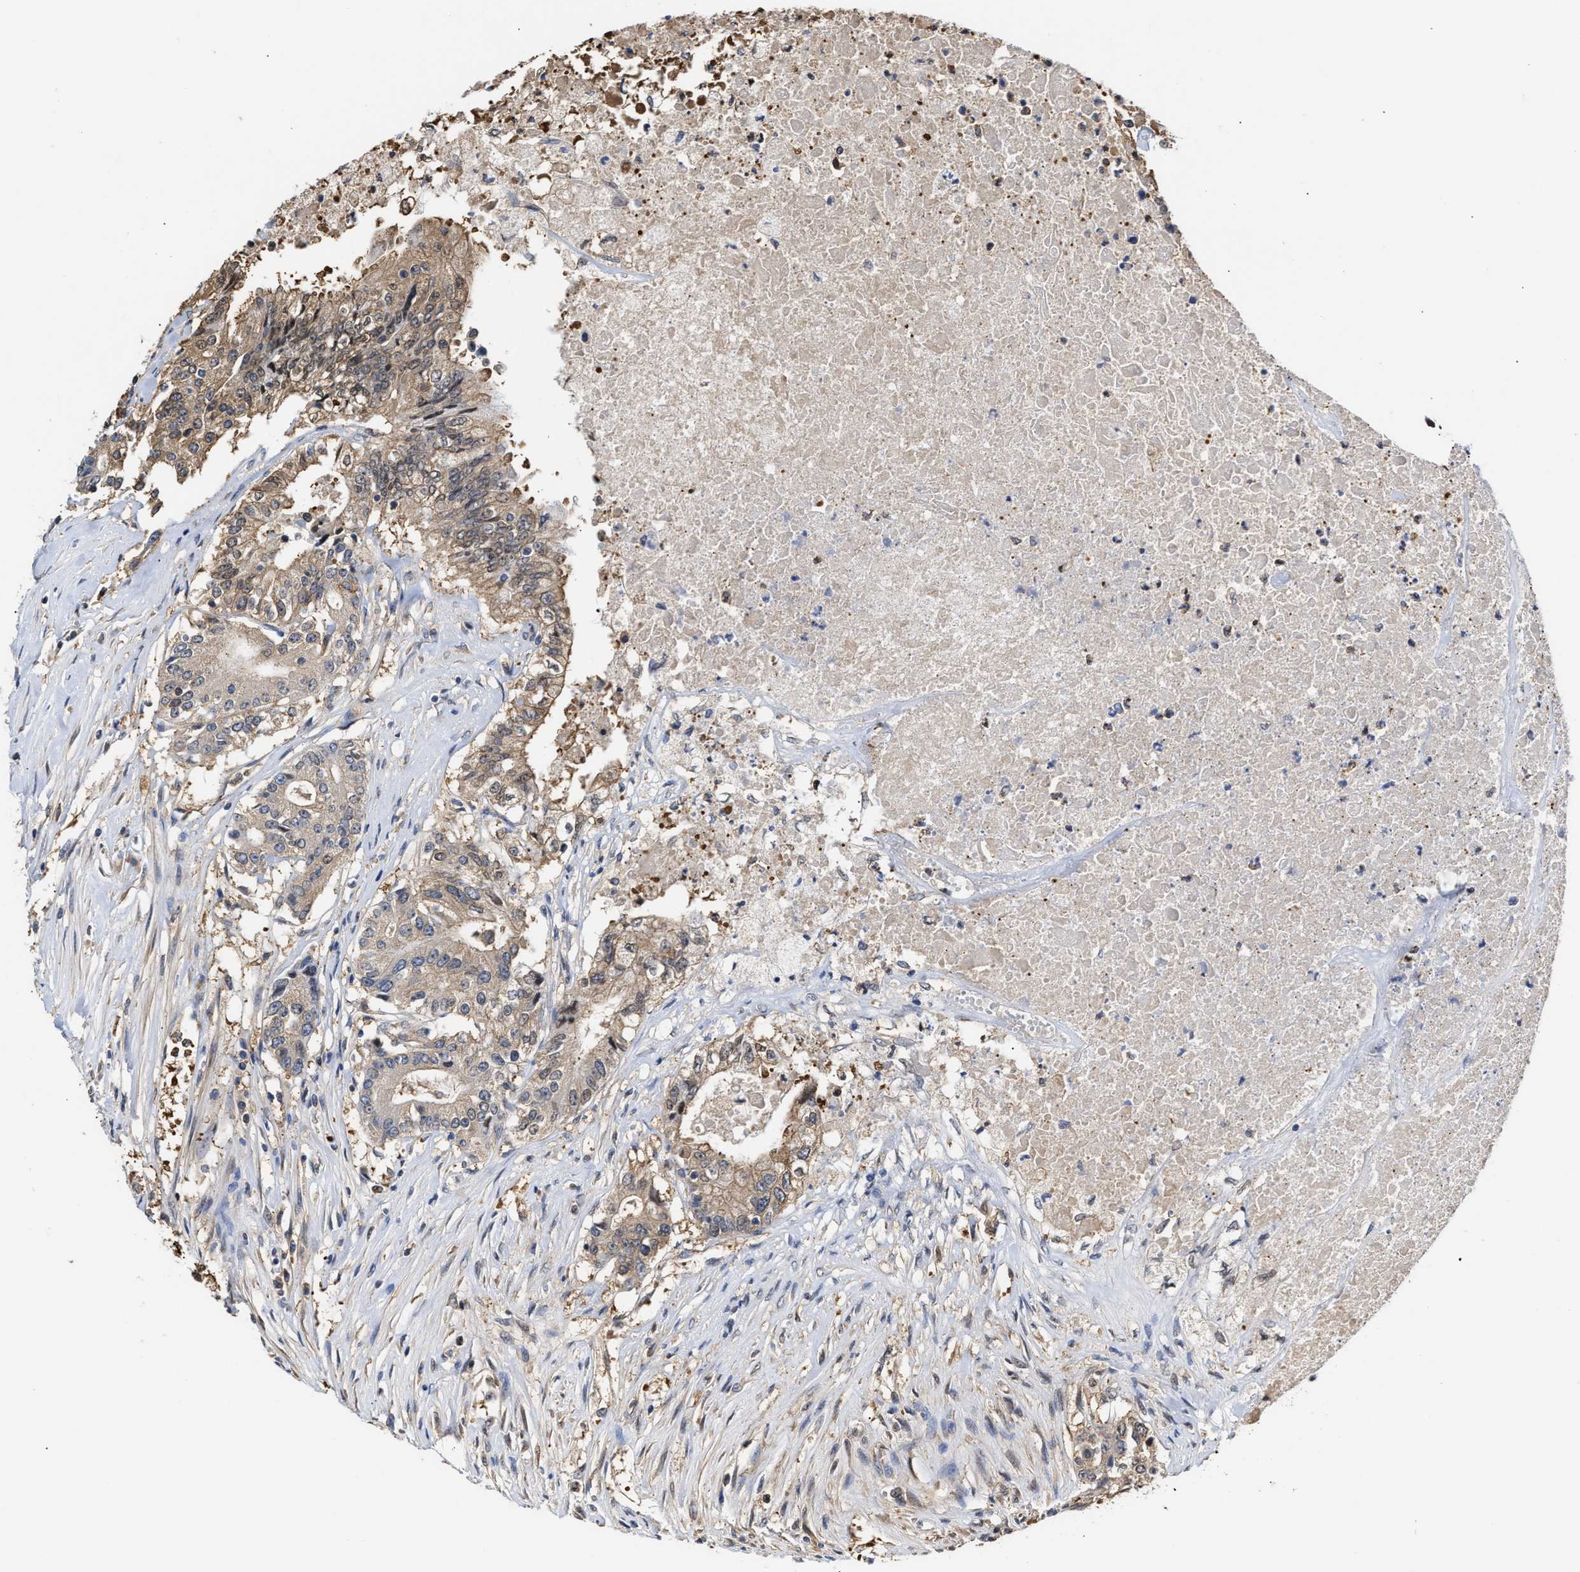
{"staining": {"intensity": "weak", "quantity": ">75%", "location": "cytoplasmic/membranous"}, "tissue": "colorectal cancer", "cell_type": "Tumor cells", "image_type": "cancer", "snomed": [{"axis": "morphology", "description": "Adenocarcinoma, NOS"}, {"axis": "topography", "description": "Colon"}], "caption": "Immunohistochemistry (IHC) image of neoplastic tissue: human colorectal adenocarcinoma stained using IHC displays low levels of weak protein expression localized specifically in the cytoplasmic/membranous of tumor cells, appearing as a cytoplasmic/membranous brown color.", "gene": "KLHDC1", "patient": {"sex": "female", "age": 77}}